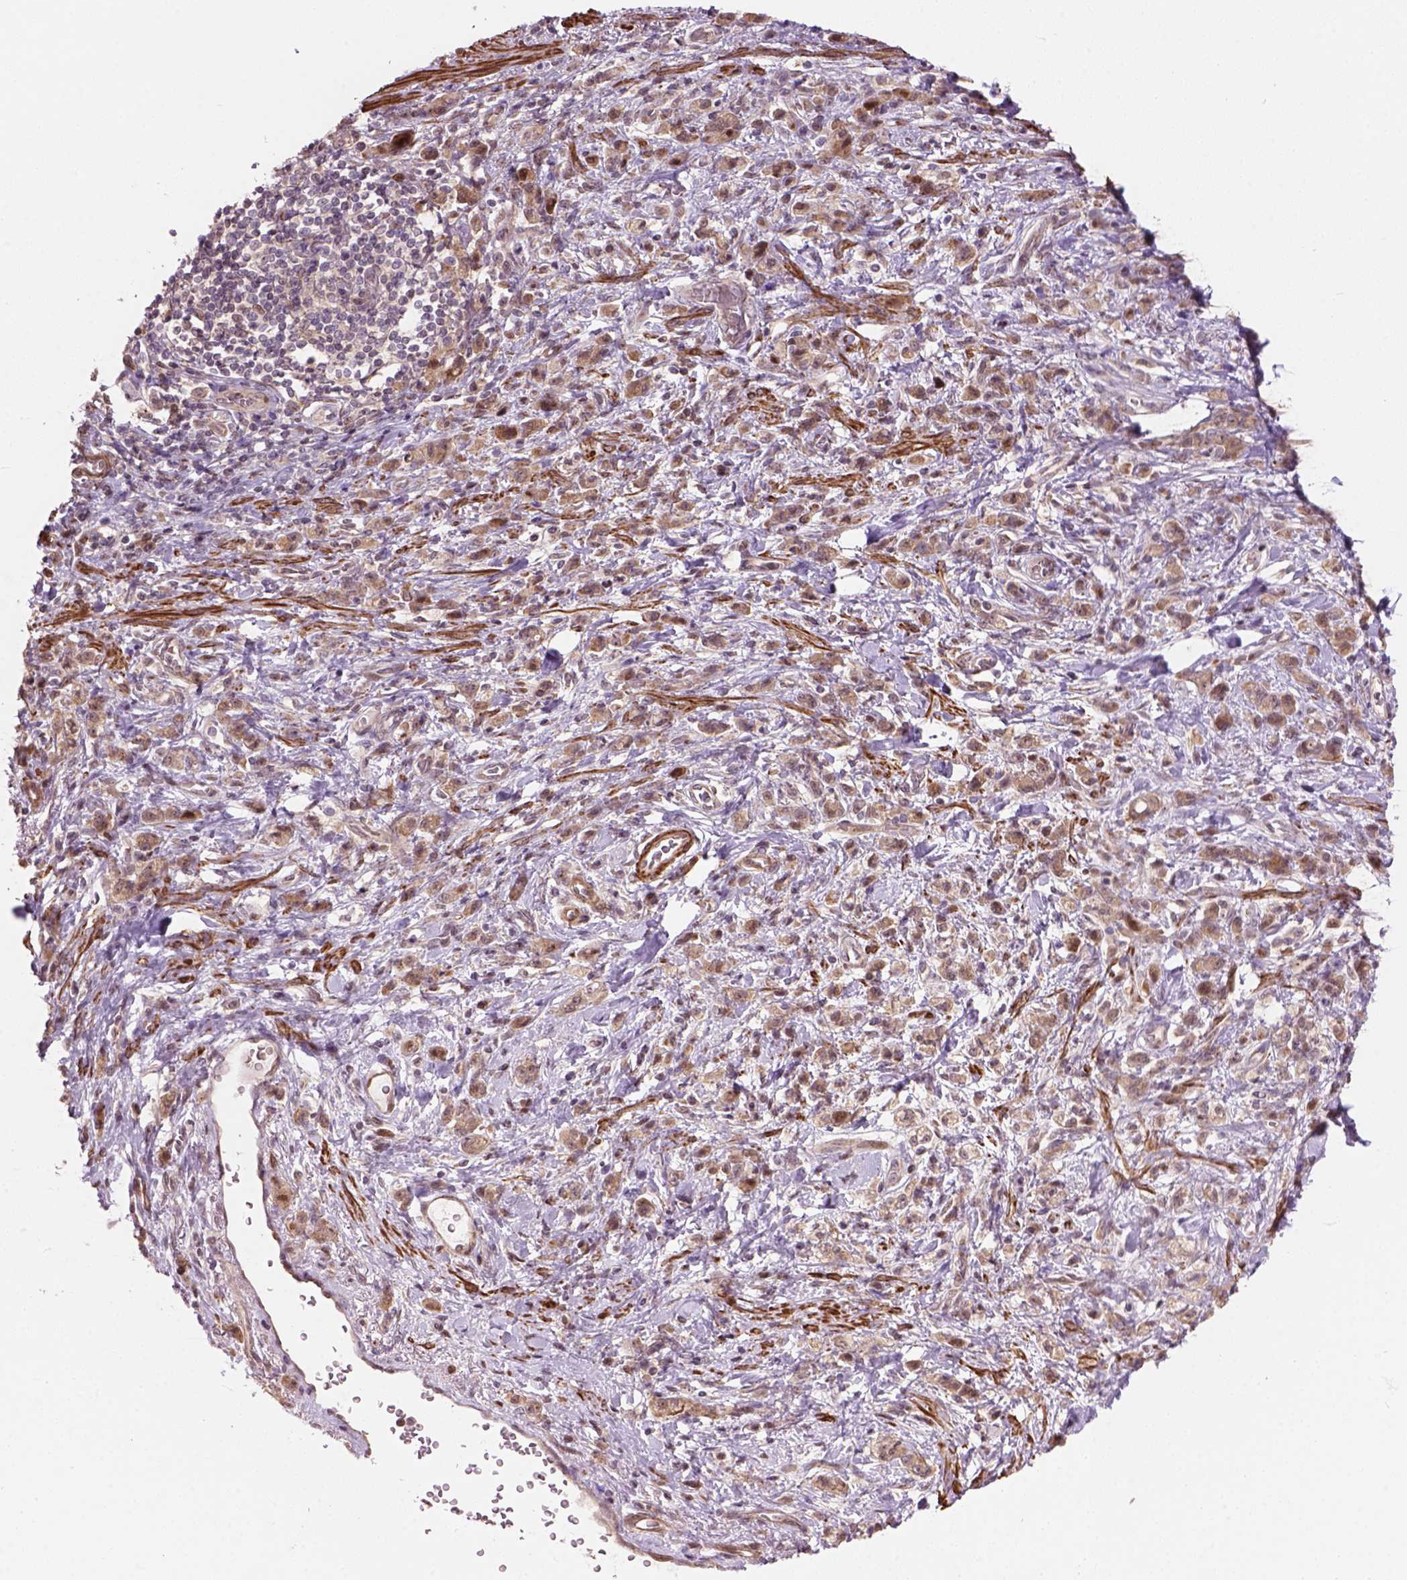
{"staining": {"intensity": "weak", "quantity": ">75%", "location": "cytoplasmic/membranous,nuclear"}, "tissue": "stomach cancer", "cell_type": "Tumor cells", "image_type": "cancer", "snomed": [{"axis": "morphology", "description": "Adenocarcinoma, NOS"}, {"axis": "topography", "description": "Stomach"}], "caption": "DAB (3,3'-diaminobenzidine) immunohistochemical staining of human adenocarcinoma (stomach) displays weak cytoplasmic/membranous and nuclear protein staining in approximately >75% of tumor cells. The protein is shown in brown color, while the nuclei are stained blue.", "gene": "PSMD11", "patient": {"sex": "male", "age": 77}}